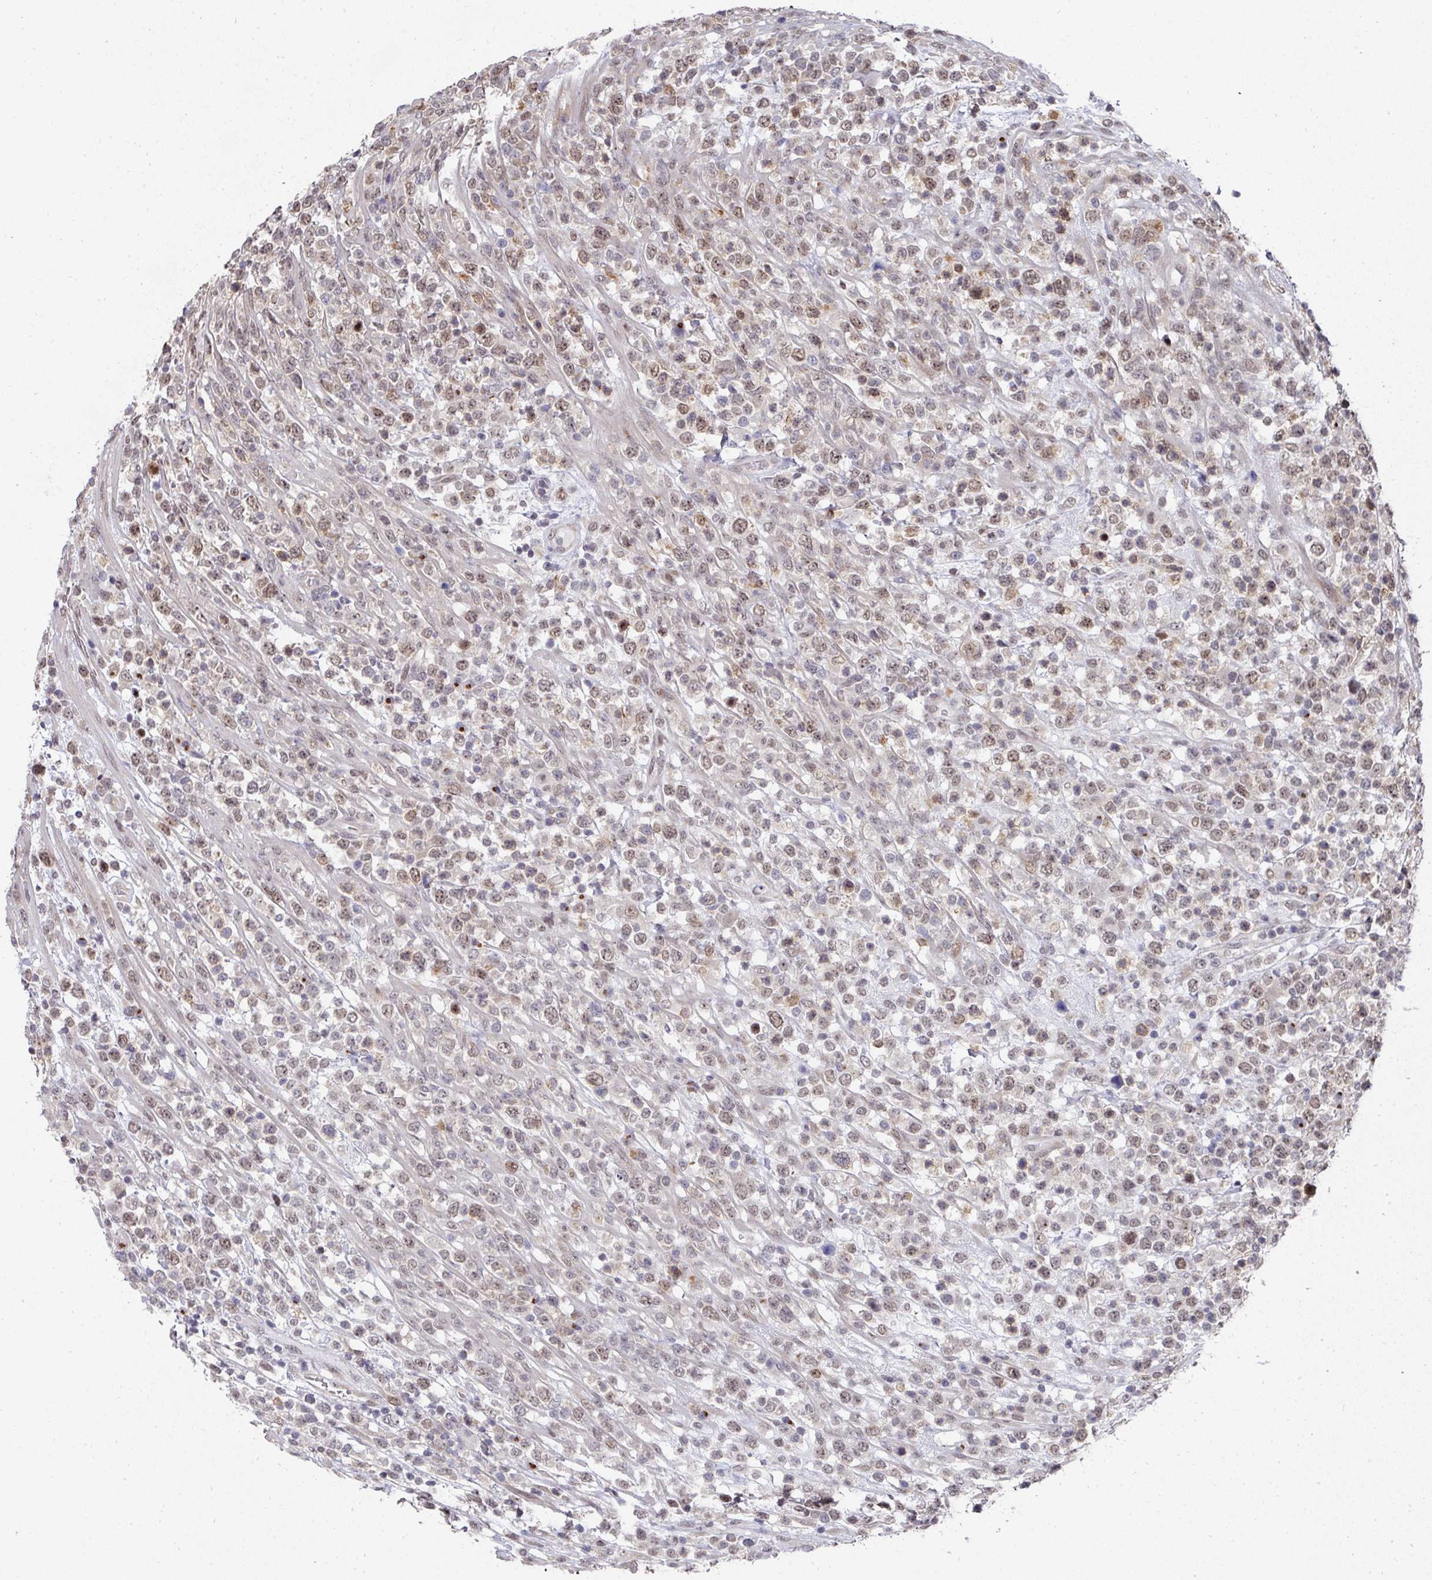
{"staining": {"intensity": "weak", "quantity": "25%-75%", "location": "cytoplasmic/membranous,nuclear"}, "tissue": "lymphoma", "cell_type": "Tumor cells", "image_type": "cancer", "snomed": [{"axis": "morphology", "description": "Malignant lymphoma, non-Hodgkin's type, High grade"}, {"axis": "topography", "description": "Colon"}], "caption": "Lymphoma stained with immunohistochemistry (IHC) reveals weak cytoplasmic/membranous and nuclear expression in about 25%-75% of tumor cells.", "gene": "C18orf25", "patient": {"sex": "female", "age": 53}}